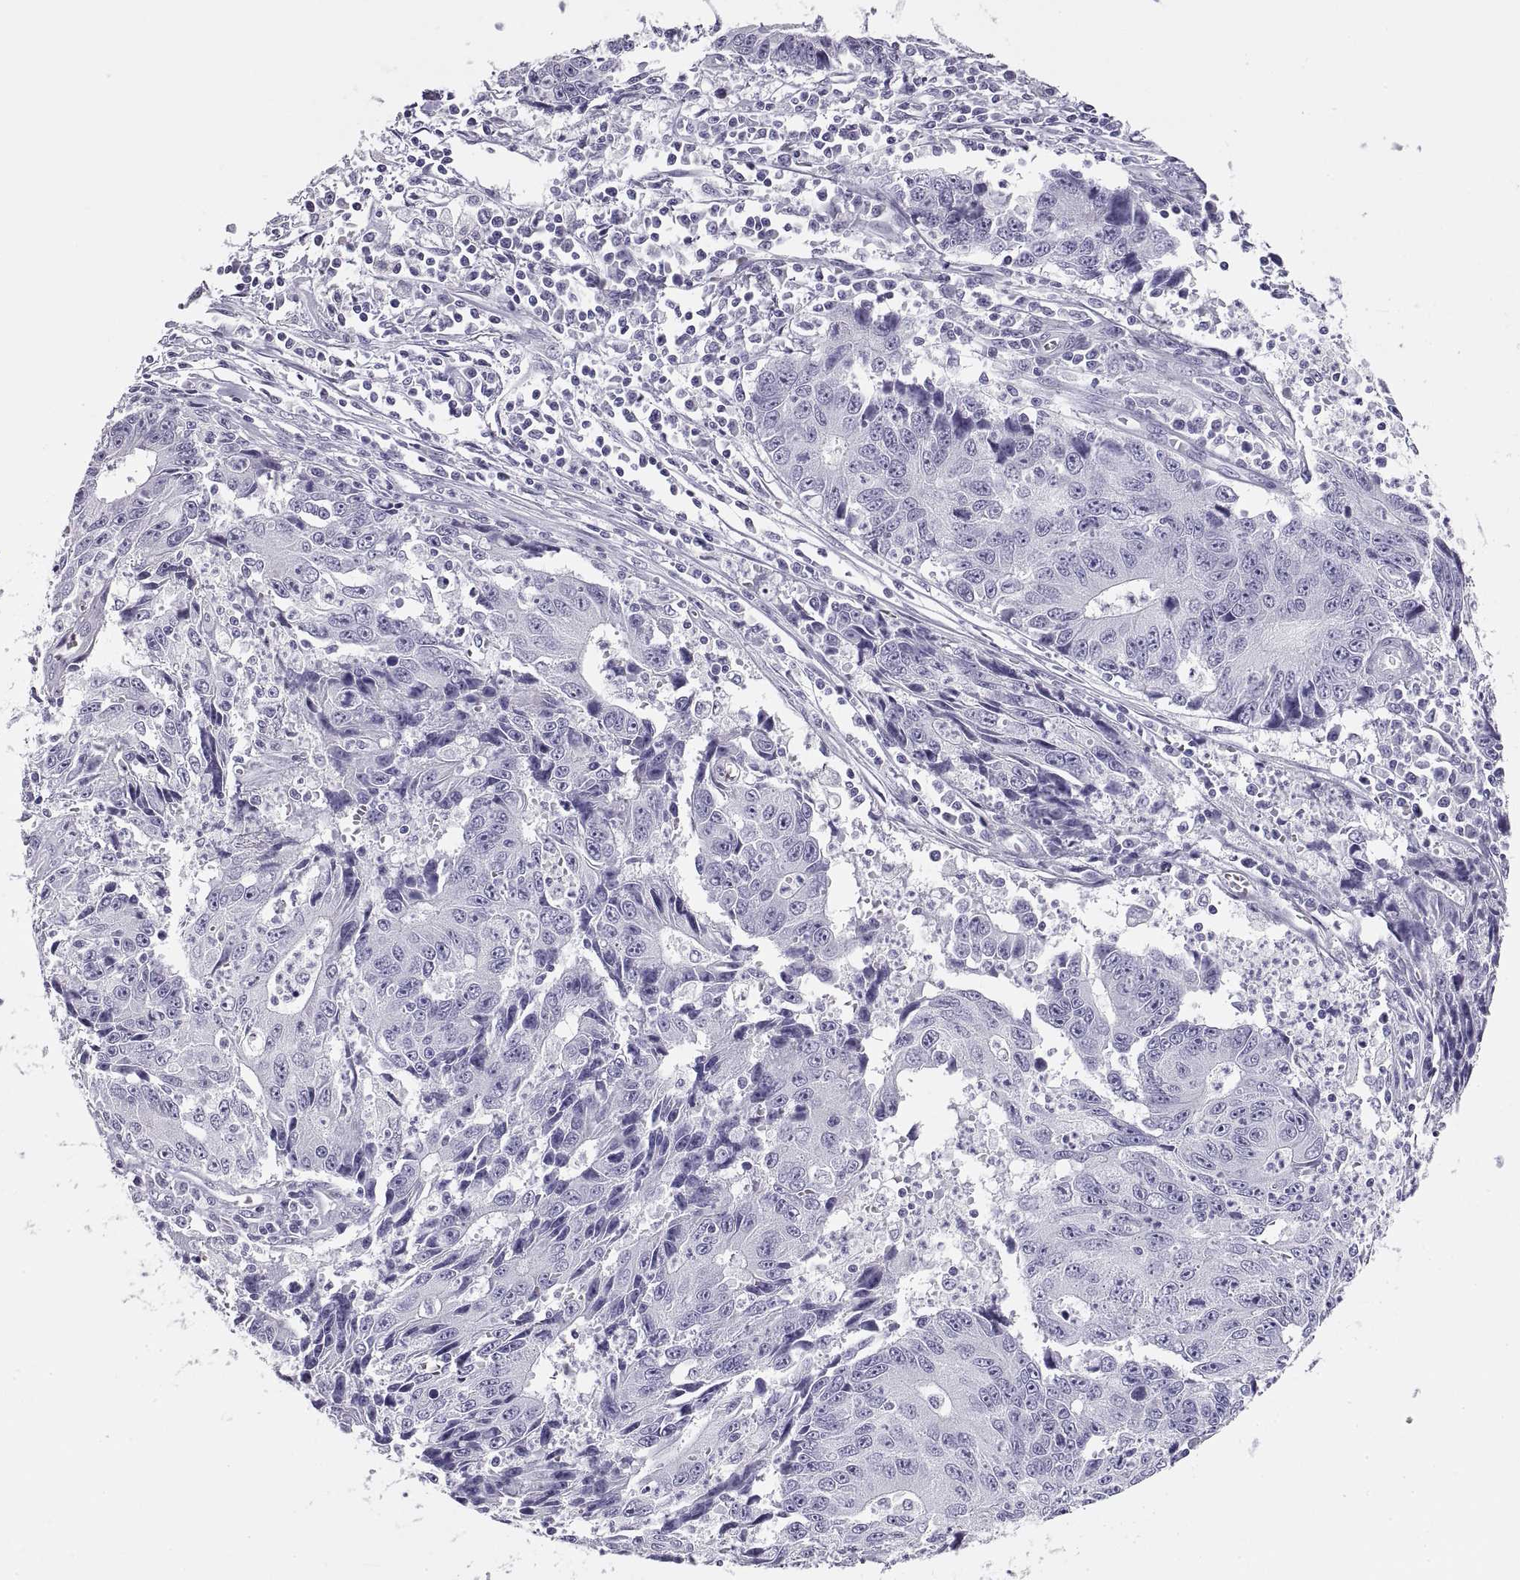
{"staining": {"intensity": "negative", "quantity": "none", "location": "none"}, "tissue": "liver cancer", "cell_type": "Tumor cells", "image_type": "cancer", "snomed": [{"axis": "morphology", "description": "Cholangiocarcinoma"}, {"axis": "topography", "description": "Liver"}], "caption": "This is a photomicrograph of immunohistochemistry staining of liver cancer (cholangiocarcinoma), which shows no expression in tumor cells.", "gene": "RLBP1", "patient": {"sex": "male", "age": 65}}